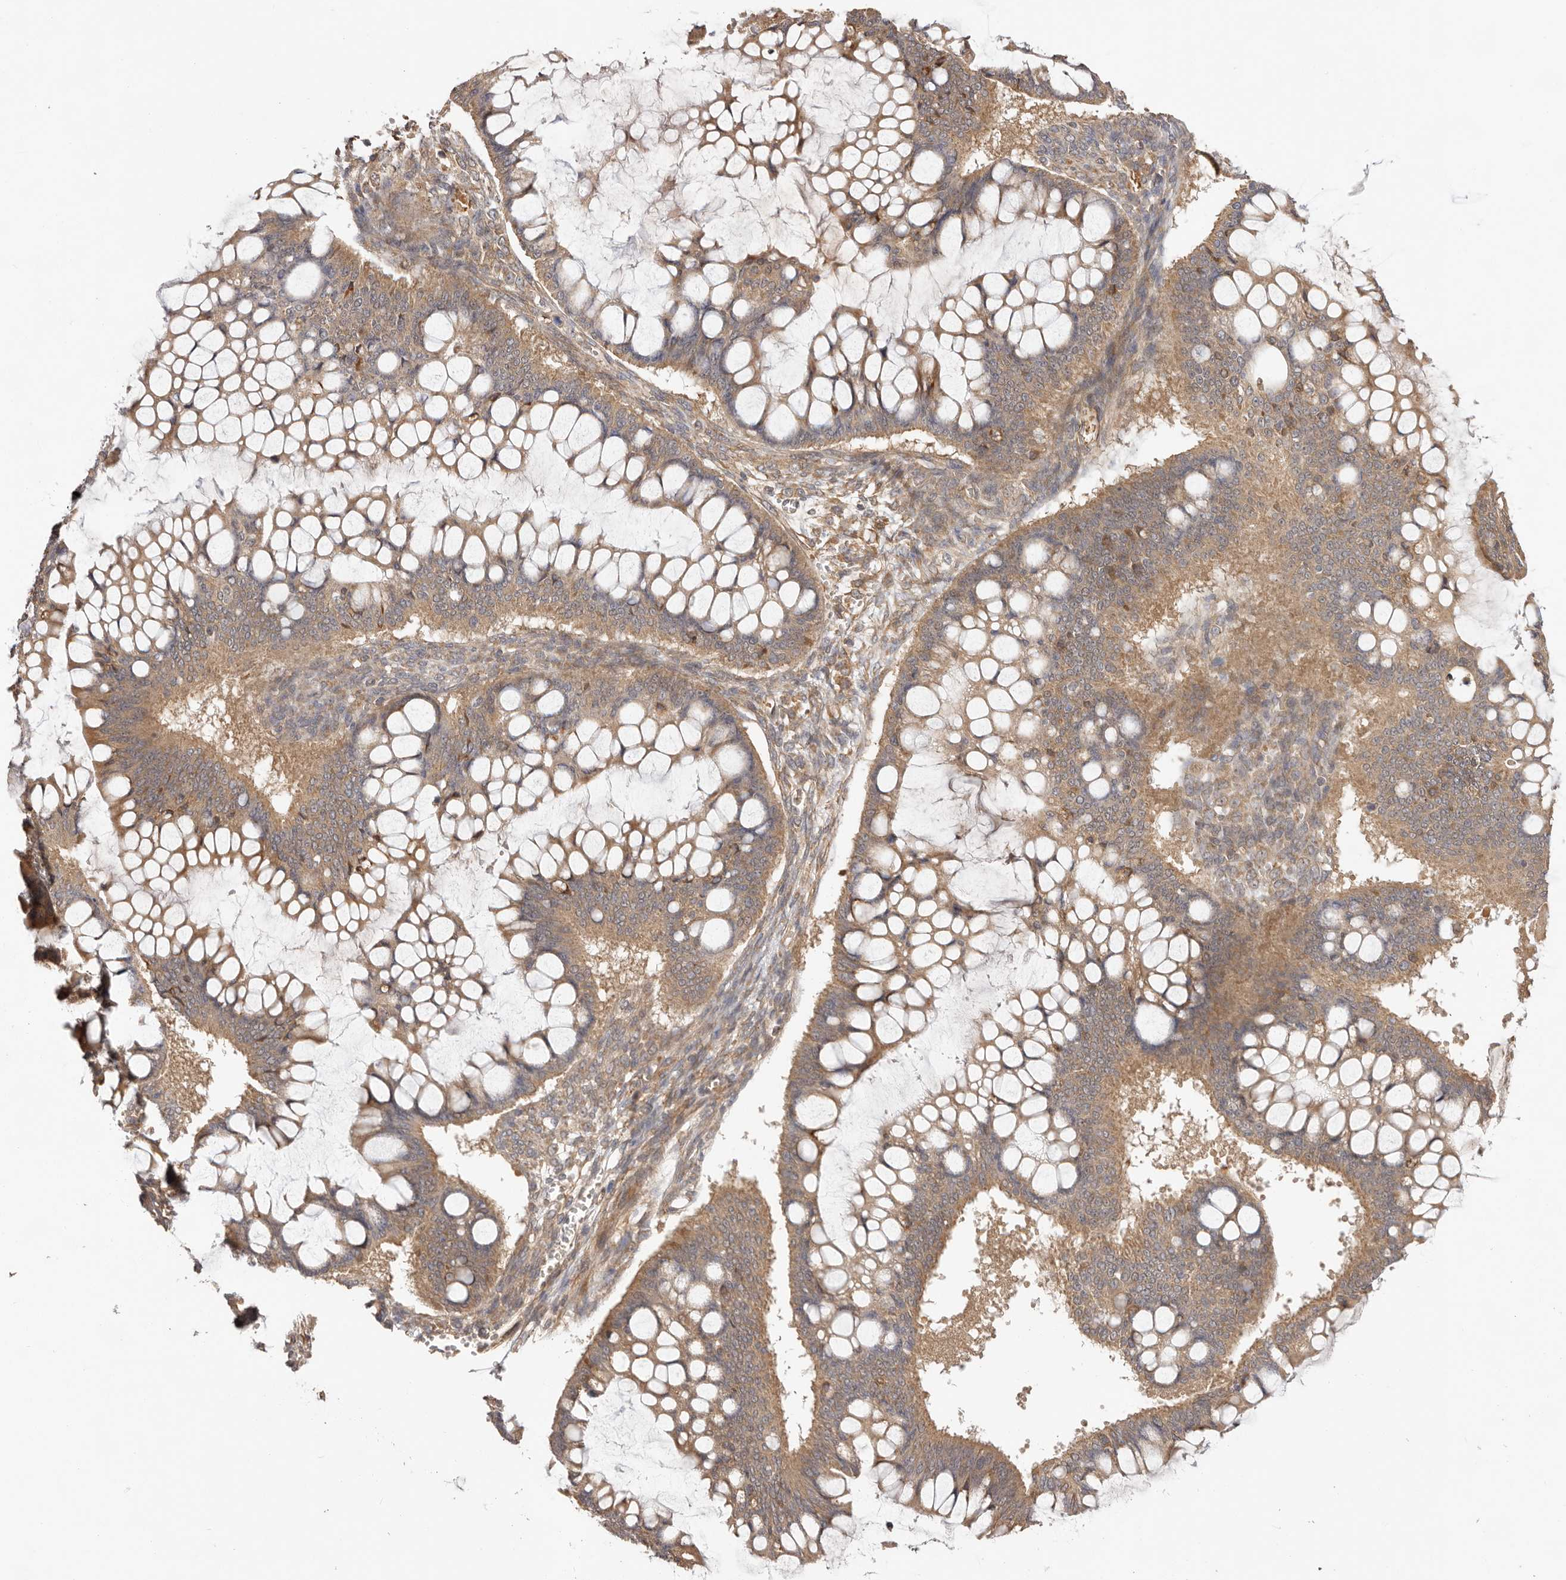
{"staining": {"intensity": "moderate", "quantity": ">75%", "location": "cytoplasmic/membranous"}, "tissue": "ovarian cancer", "cell_type": "Tumor cells", "image_type": "cancer", "snomed": [{"axis": "morphology", "description": "Cystadenocarcinoma, mucinous, NOS"}, {"axis": "topography", "description": "Ovary"}], "caption": "Tumor cells reveal moderate cytoplasmic/membranous staining in approximately >75% of cells in mucinous cystadenocarcinoma (ovarian). (brown staining indicates protein expression, while blue staining denotes nuclei).", "gene": "UBR2", "patient": {"sex": "female", "age": 73}}